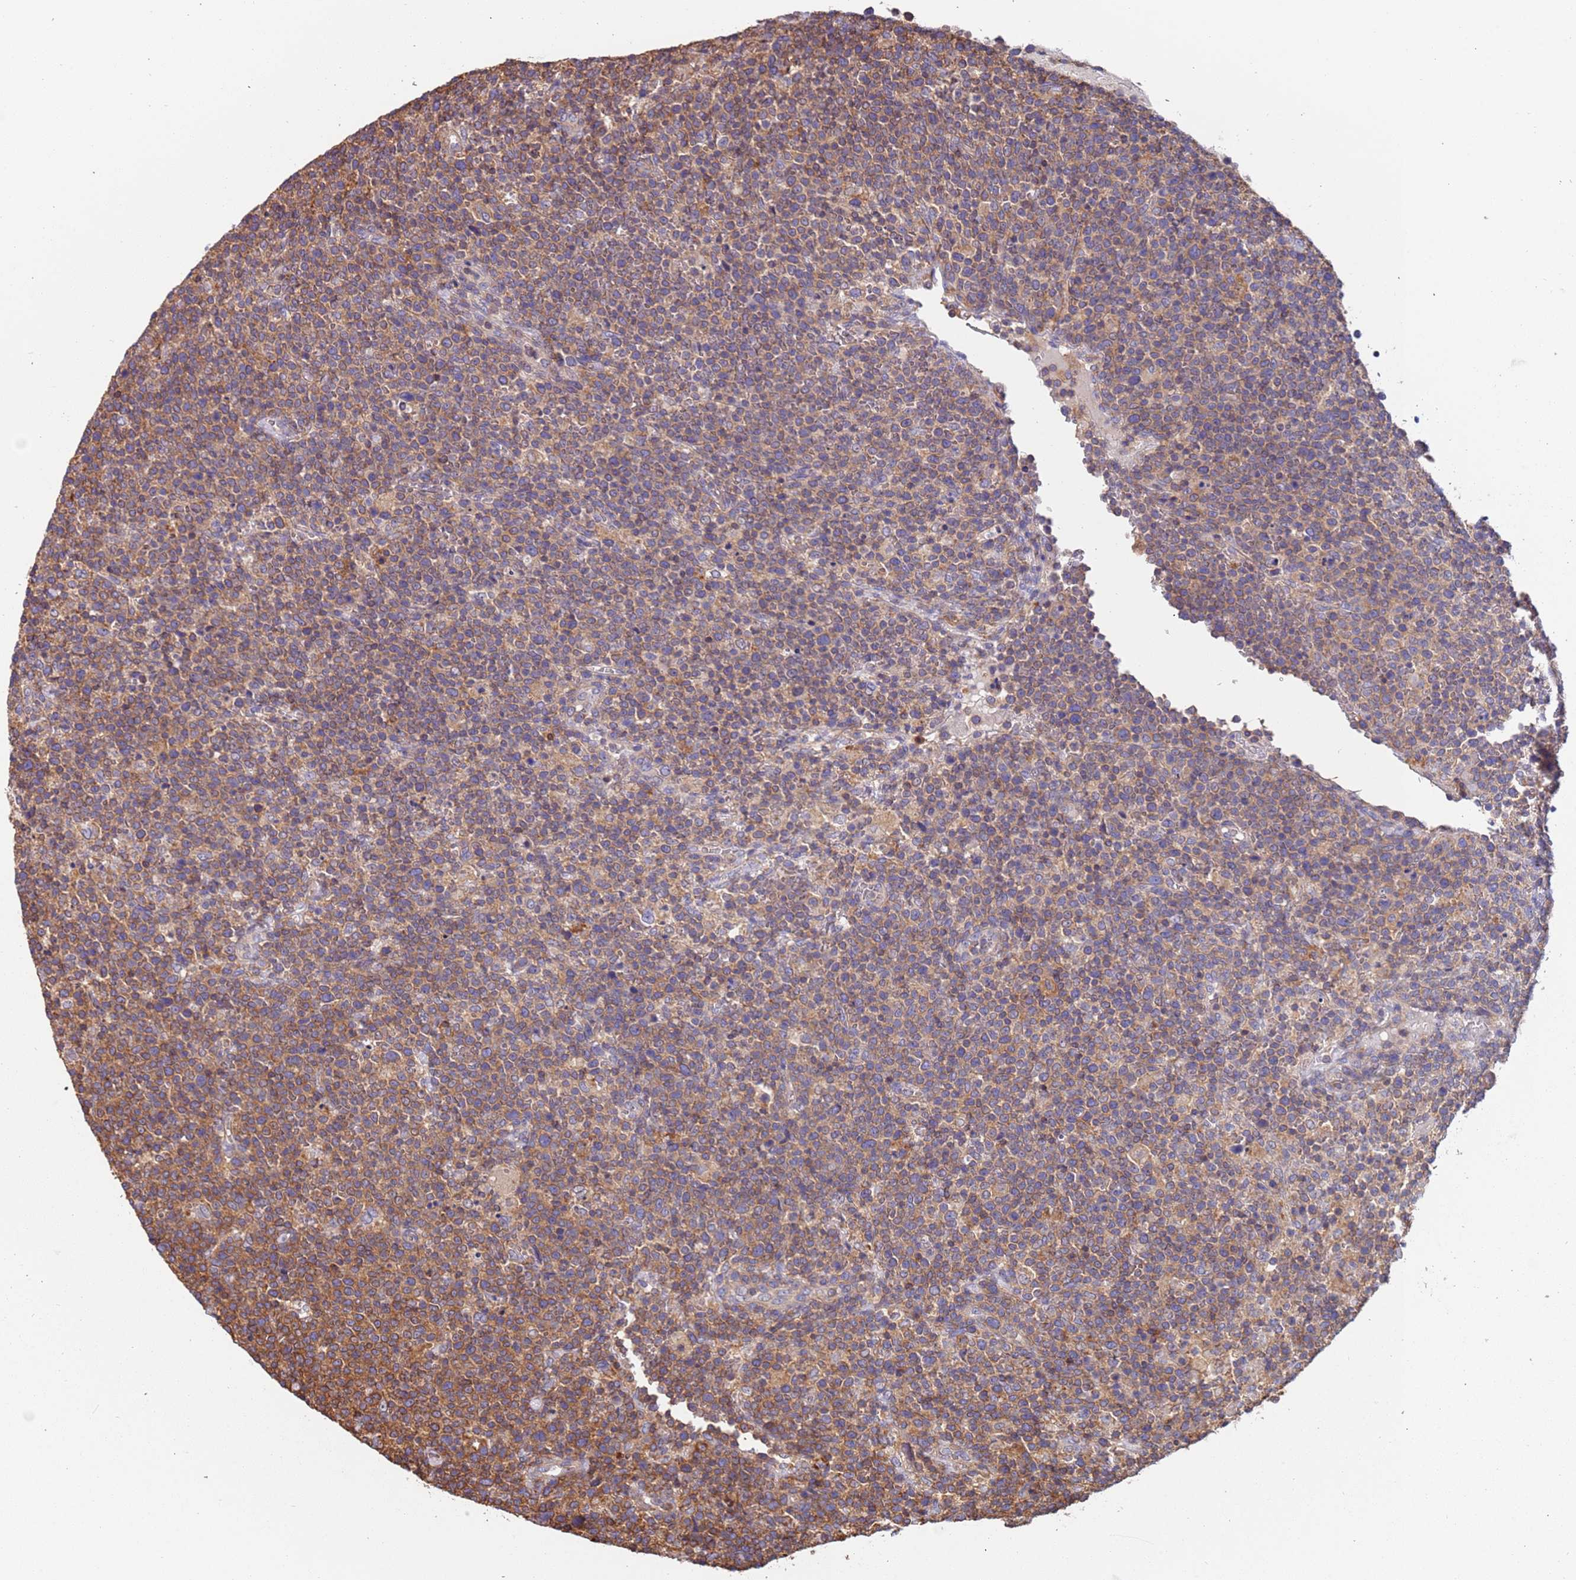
{"staining": {"intensity": "moderate", "quantity": "25%-75%", "location": "cytoplasmic/membranous"}, "tissue": "lymphoma", "cell_type": "Tumor cells", "image_type": "cancer", "snomed": [{"axis": "morphology", "description": "Malignant lymphoma, non-Hodgkin's type, High grade"}, {"axis": "topography", "description": "Lymph node"}], "caption": "Immunohistochemical staining of human high-grade malignant lymphoma, non-Hodgkin's type displays moderate cytoplasmic/membranous protein expression in about 25%-75% of tumor cells.", "gene": "SYT4", "patient": {"sex": "male", "age": 61}}